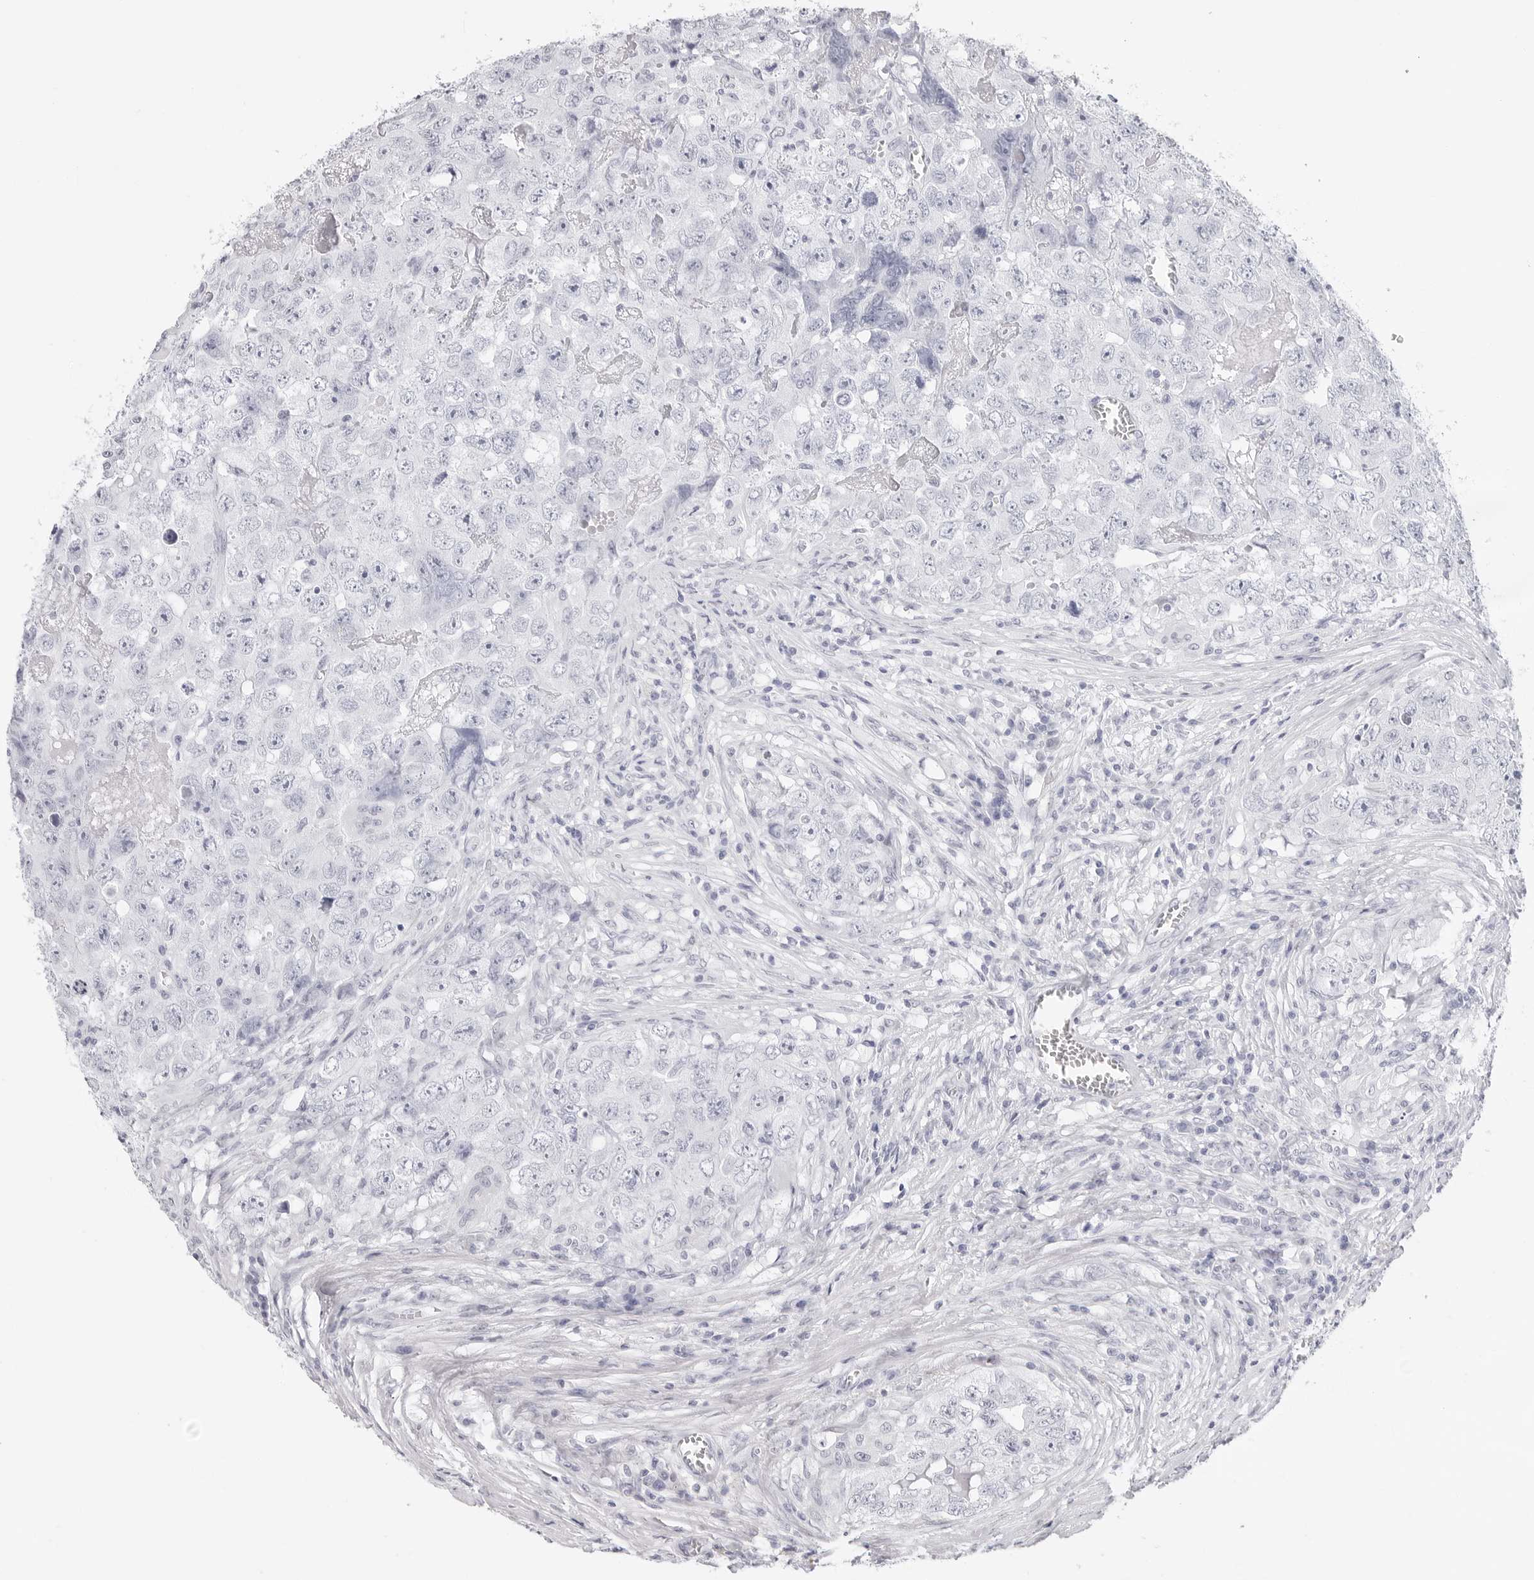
{"staining": {"intensity": "negative", "quantity": "none", "location": "none"}, "tissue": "testis cancer", "cell_type": "Tumor cells", "image_type": "cancer", "snomed": [{"axis": "morphology", "description": "Seminoma, NOS"}, {"axis": "morphology", "description": "Carcinoma, Embryonal, NOS"}, {"axis": "topography", "description": "Testis"}], "caption": "Testis embryonal carcinoma was stained to show a protein in brown. There is no significant positivity in tumor cells. (DAB immunohistochemistry visualized using brightfield microscopy, high magnification).", "gene": "TSSK1B", "patient": {"sex": "male", "age": 43}}